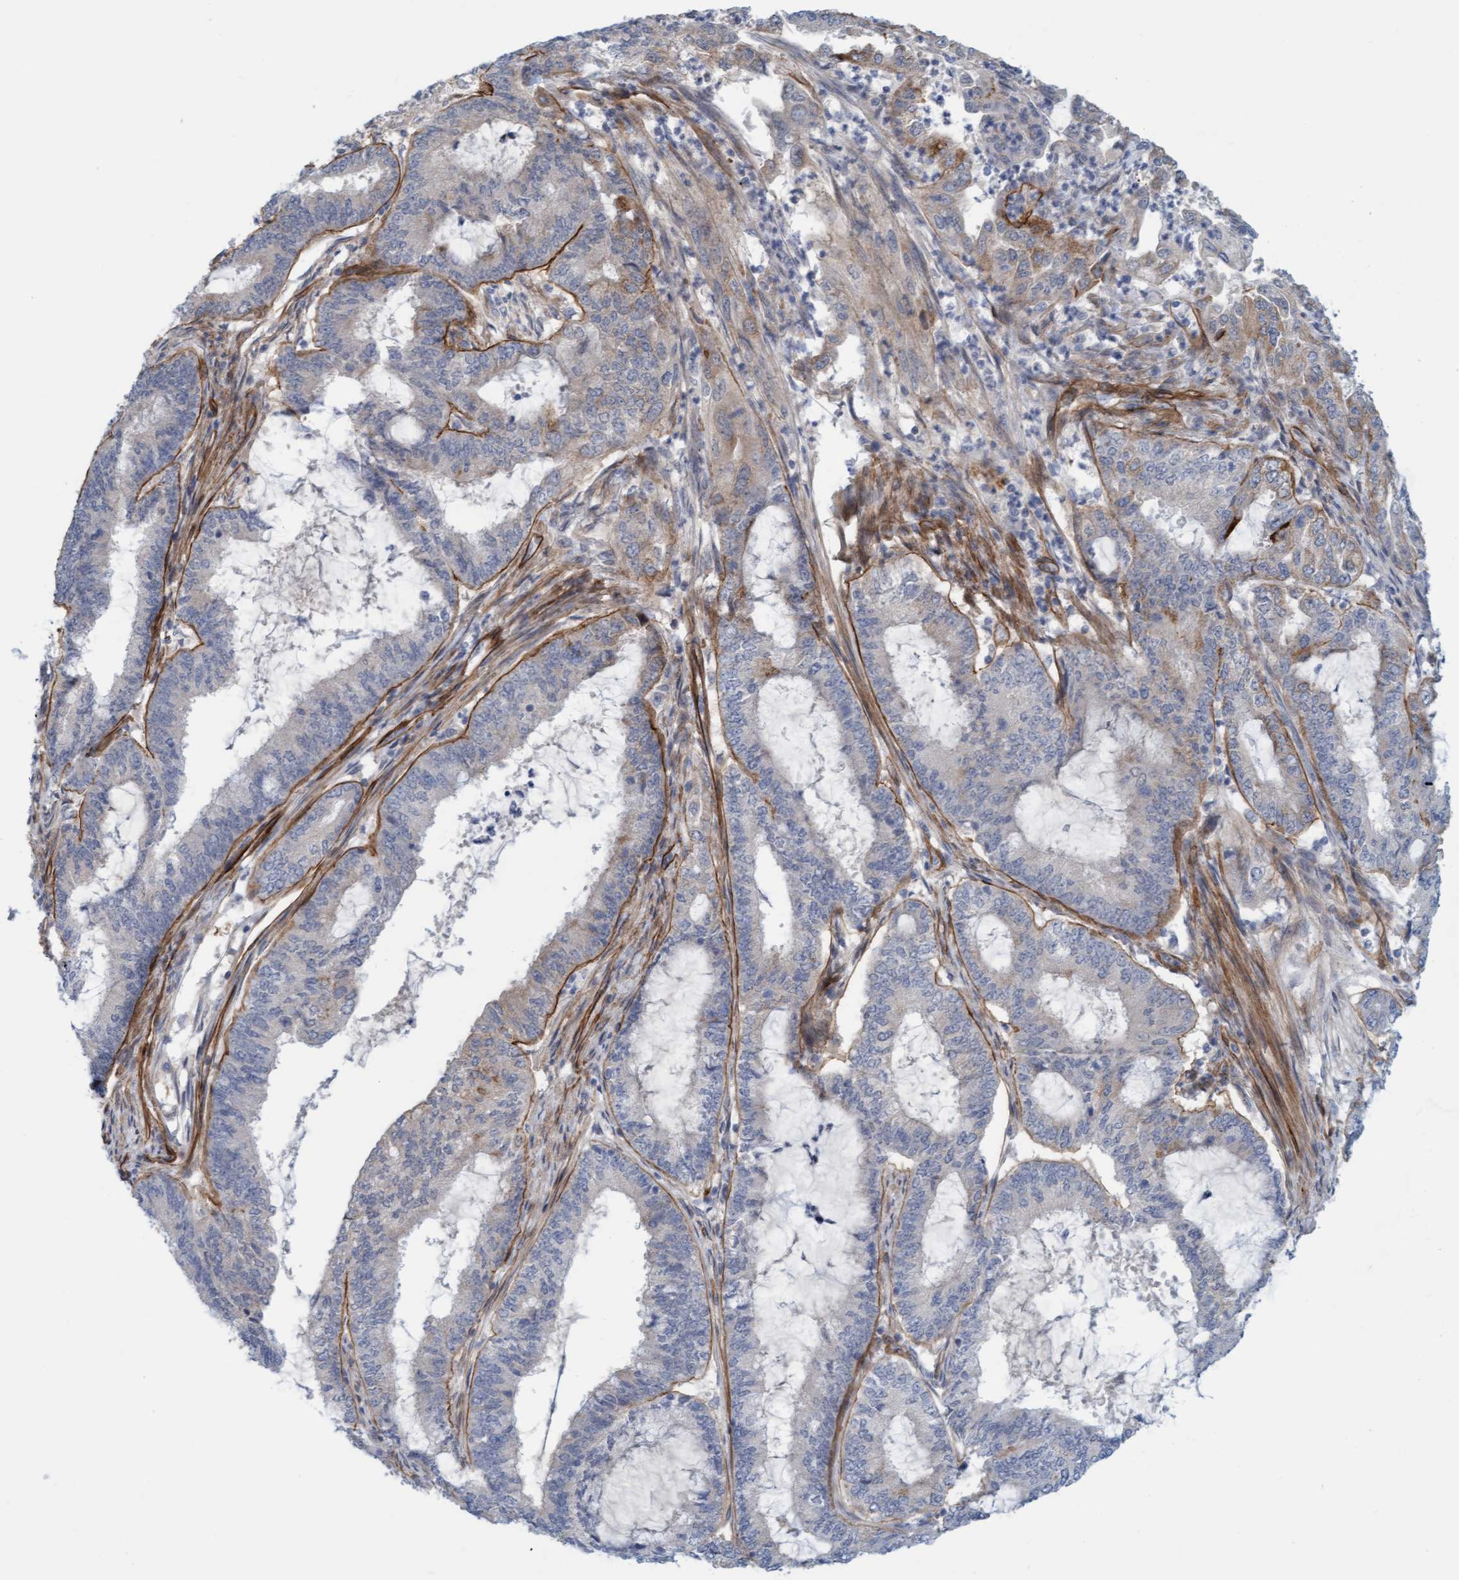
{"staining": {"intensity": "moderate", "quantity": "<25%", "location": "cytoplasmic/membranous"}, "tissue": "endometrial cancer", "cell_type": "Tumor cells", "image_type": "cancer", "snomed": [{"axis": "morphology", "description": "Adenocarcinoma, NOS"}, {"axis": "topography", "description": "Endometrium"}], "caption": "IHC staining of adenocarcinoma (endometrial), which reveals low levels of moderate cytoplasmic/membranous expression in about <25% of tumor cells indicating moderate cytoplasmic/membranous protein staining. The staining was performed using DAB (brown) for protein detection and nuclei were counterstained in hematoxylin (blue).", "gene": "TSTD2", "patient": {"sex": "female", "age": 51}}